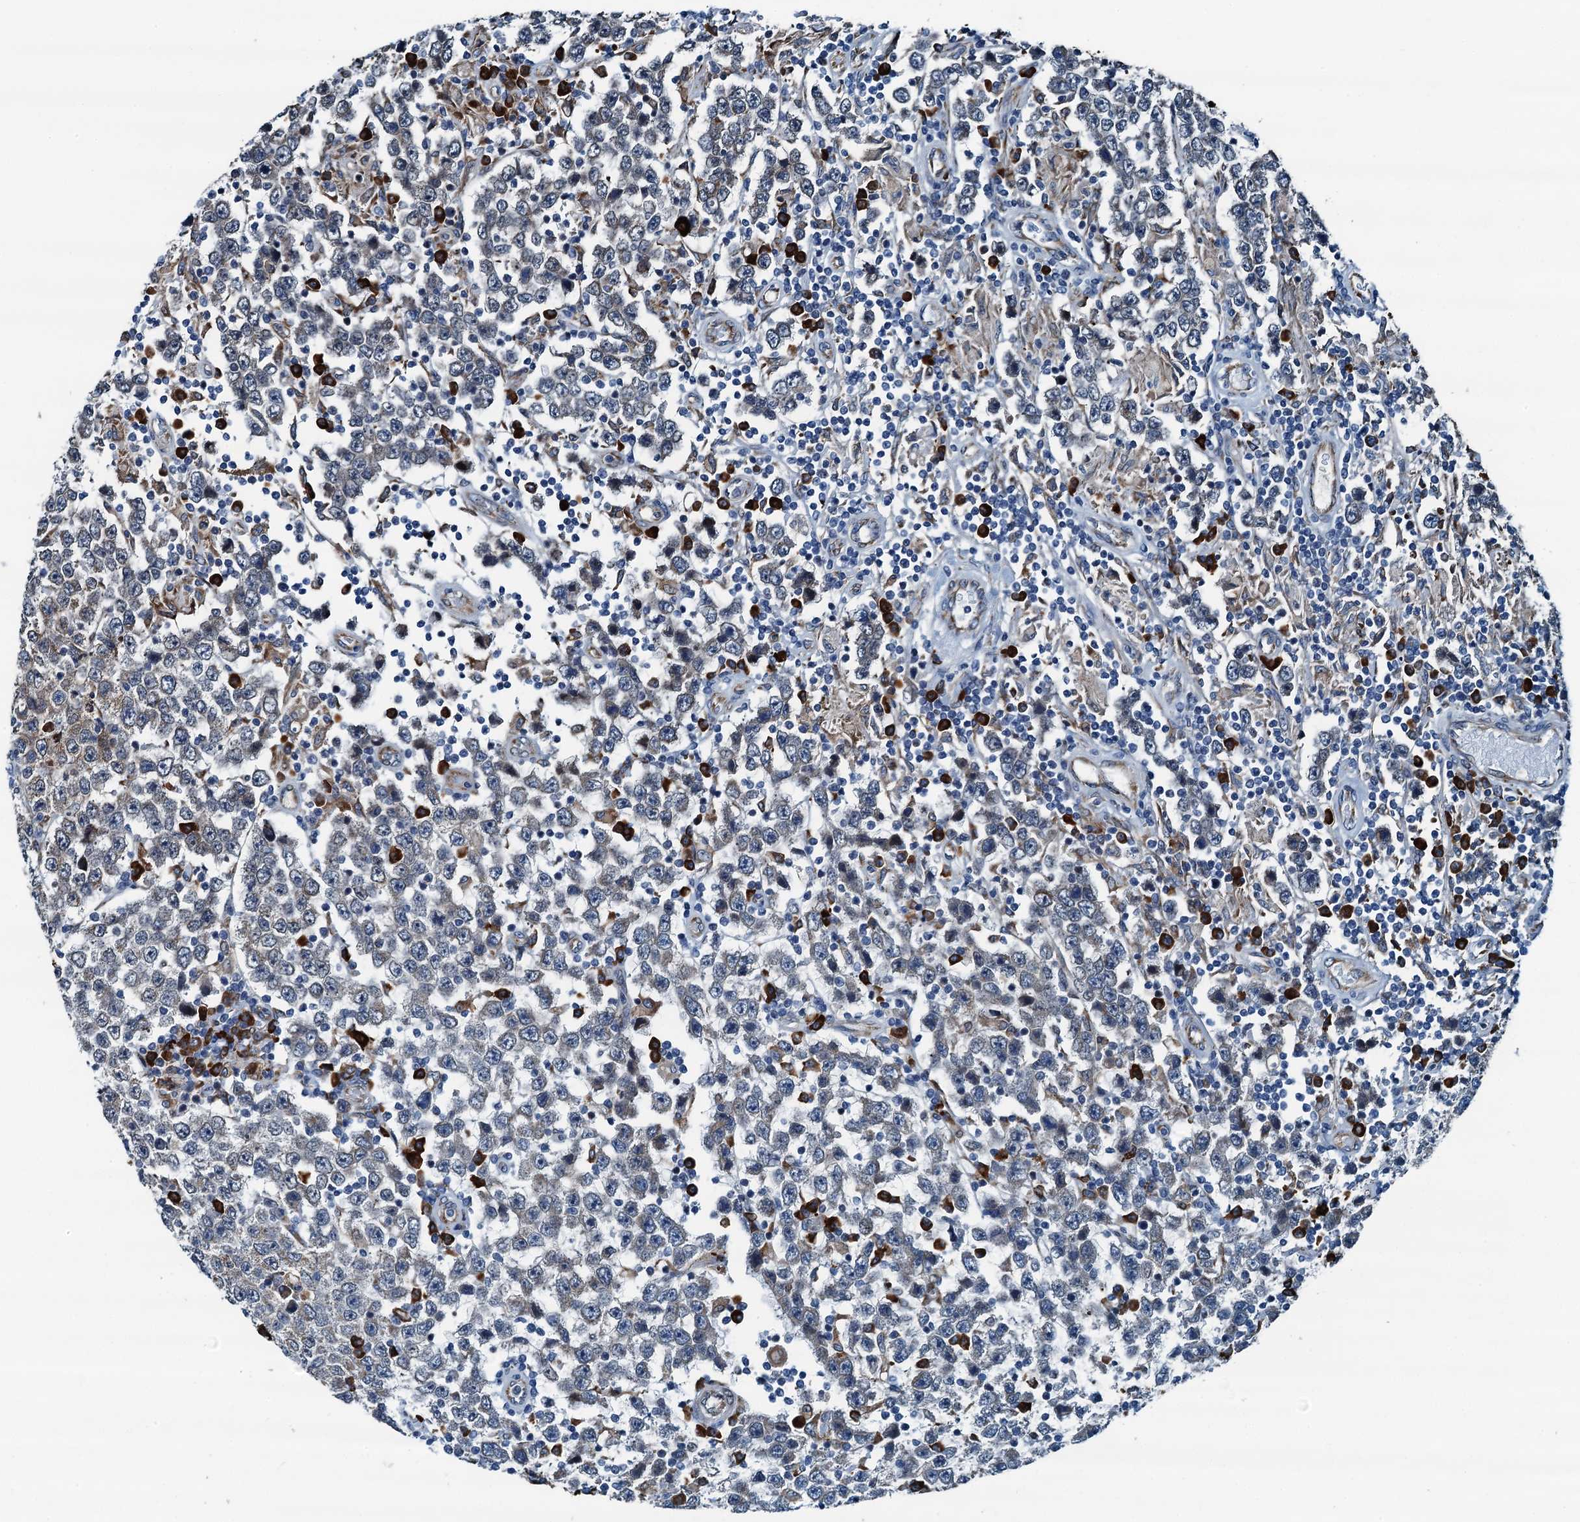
{"staining": {"intensity": "weak", "quantity": "<25%", "location": "nuclear"}, "tissue": "testis cancer", "cell_type": "Tumor cells", "image_type": "cancer", "snomed": [{"axis": "morphology", "description": "Normal tissue, NOS"}, {"axis": "morphology", "description": "Urothelial carcinoma, High grade"}, {"axis": "morphology", "description": "Seminoma, NOS"}, {"axis": "morphology", "description": "Carcinoma, Embryonal, NOS"}, {"axis": "topography", "description": "Urinary bladder"}, {"axis": "topography", "description": "Testis"}], "caption": "Testis cancer was stained to show a protein in brown. There is no significant positivity in tumor cells.", "gene": "TAMALIN", "patient": {"sex": "male", "age": 41}}